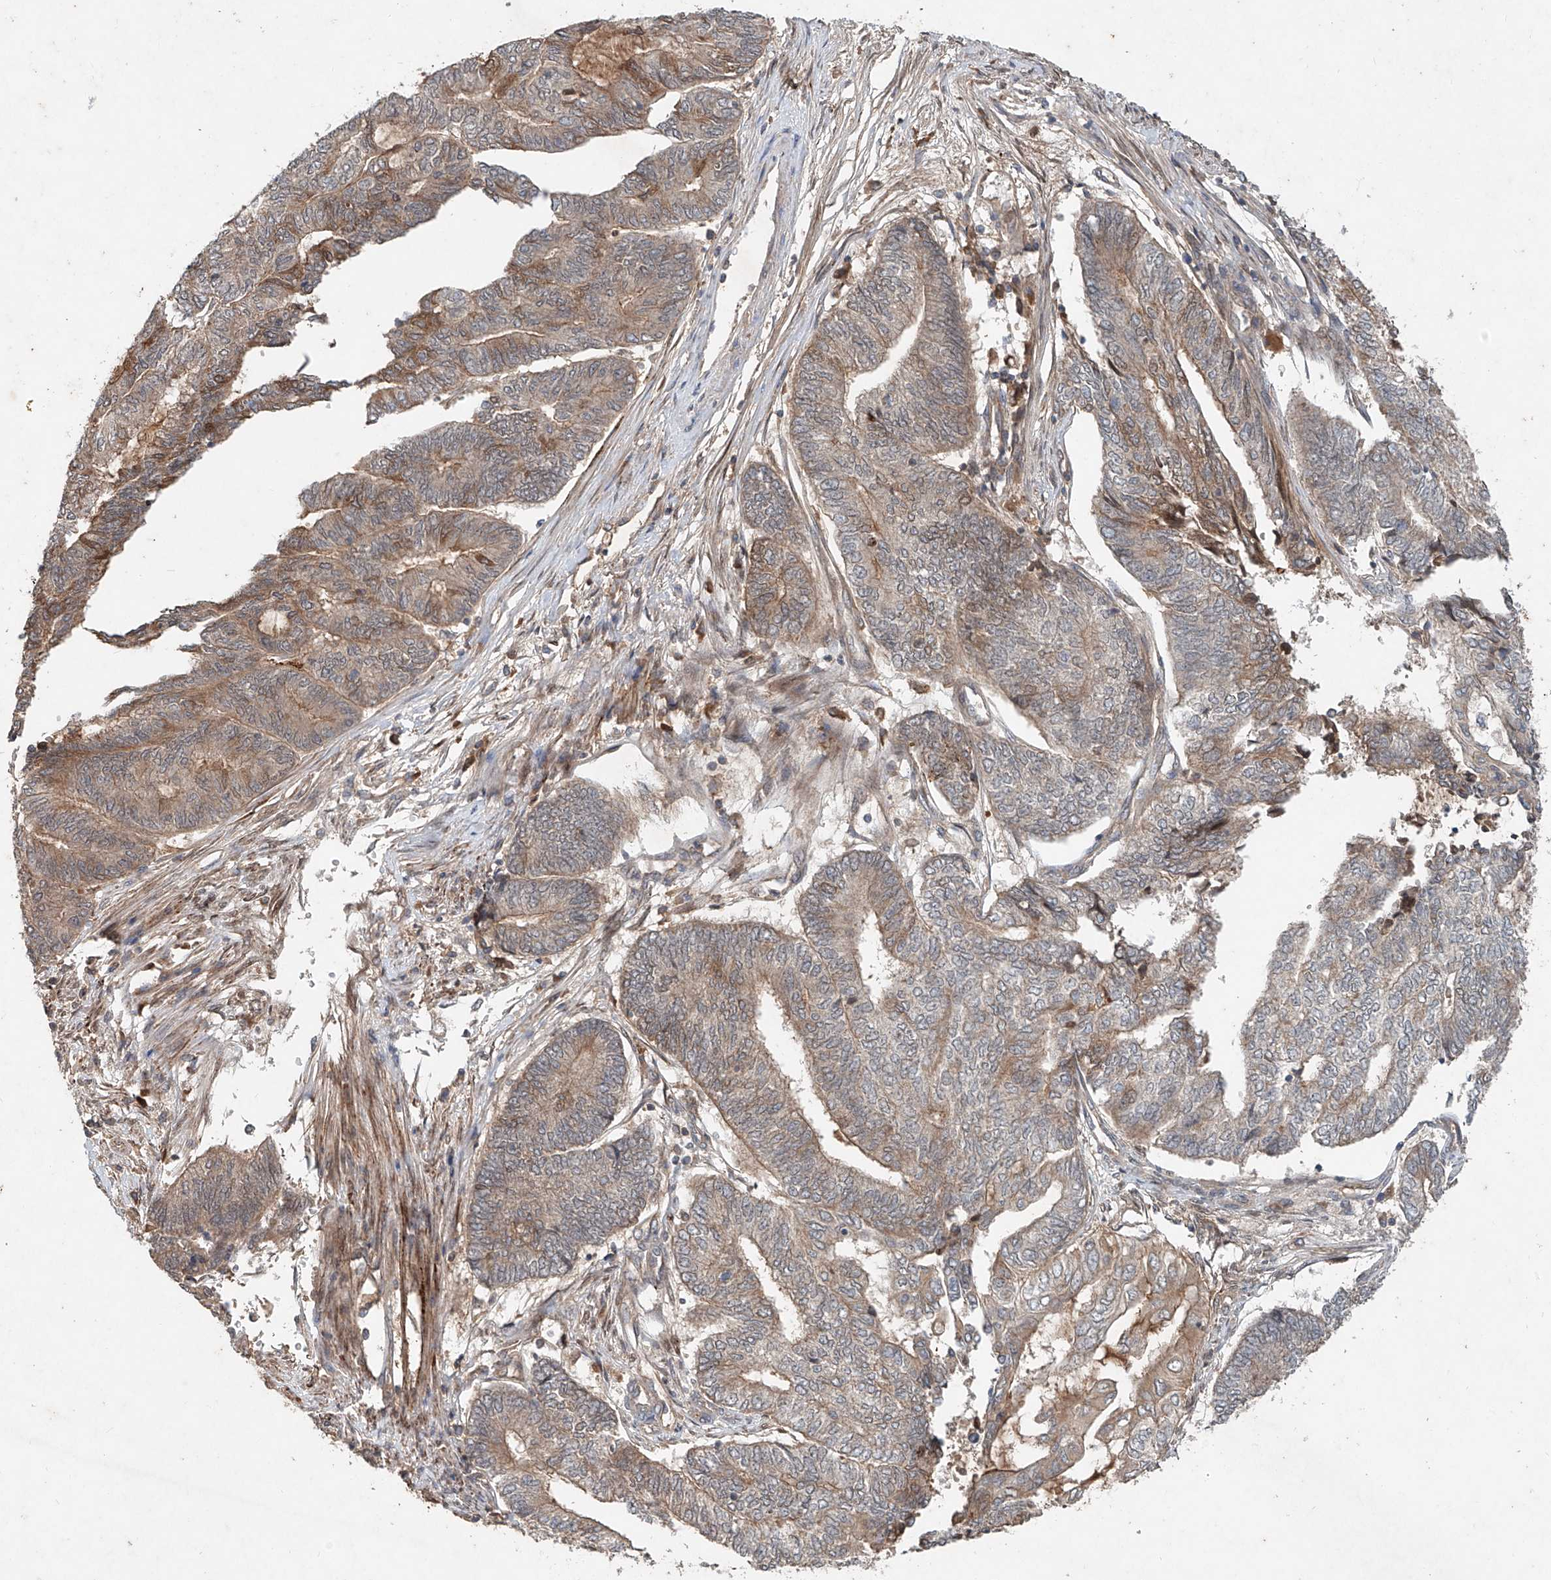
{"staining": {"intensity": "moderate", "quantity": ">75%", "location": "cytoplasmic/membranous"}, "tissue": "endometrial cancer", "cell_type": "Tumor cells", "image_type": "cancer", "snomed": [{"axis": "morphology", "description": "Adenocarcinoma, NOS"}, {"axis": "topography", "description": "Uterus"}, {"axis": "topography", "description": "Endometrium"}], "caption": "Immunohistochemical staining of human adenocarcinoma (endometrial) displays medium levels of moderate cytoplasmic/membranous expression in about >75% of tumor cells. Using DAB (3,3'-diaminobenzidine) (brown) and hematoxylin (blue) stains, captured at high magnification using brightfield microscopy.", "gene": "IER5", "patient": {"sex": "female", "age": 70}}